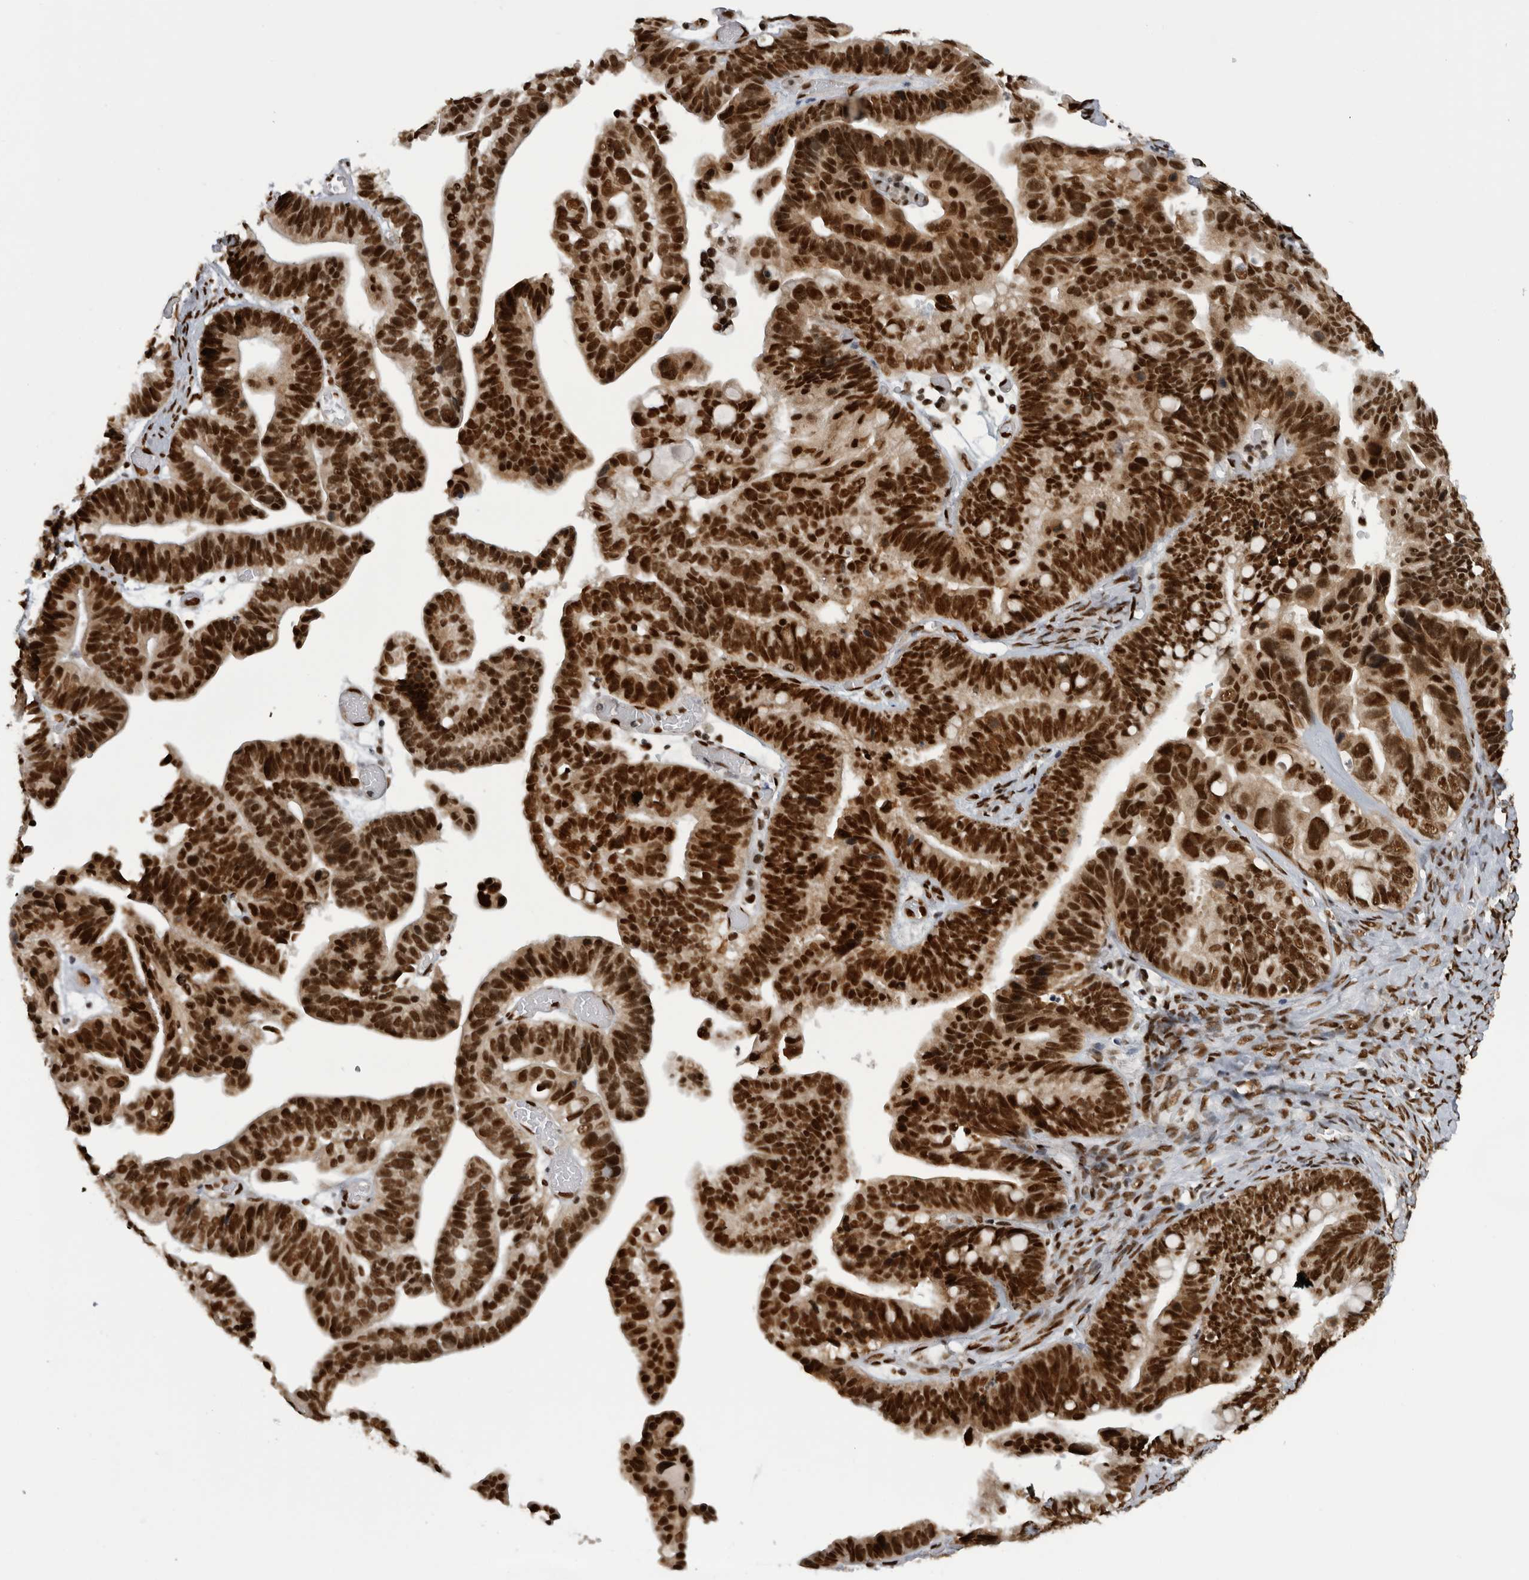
{"staining": {"intensity": "strong", "quantity": ">75%", "location": "nuclear"}, "tissue": "ovarian cancer", "cell_type": "Tumor cells", "image_type": "cancer", "snomed": [{"axis": "morphology", "description": "Cystadenocarcinoma, serous, NOS"}, {"axis": "topography", "description": "Ovary"}], "caption": "Approximately >75% of tumor cells in human ovarian cancer (serous cystadenocarcinoma) demonstrate strong nuclear protein staining as visualized by brown immunohistochemical staining.", "gene": "ZSCAN2", "patient": {"sex": "female", "age": 56}}